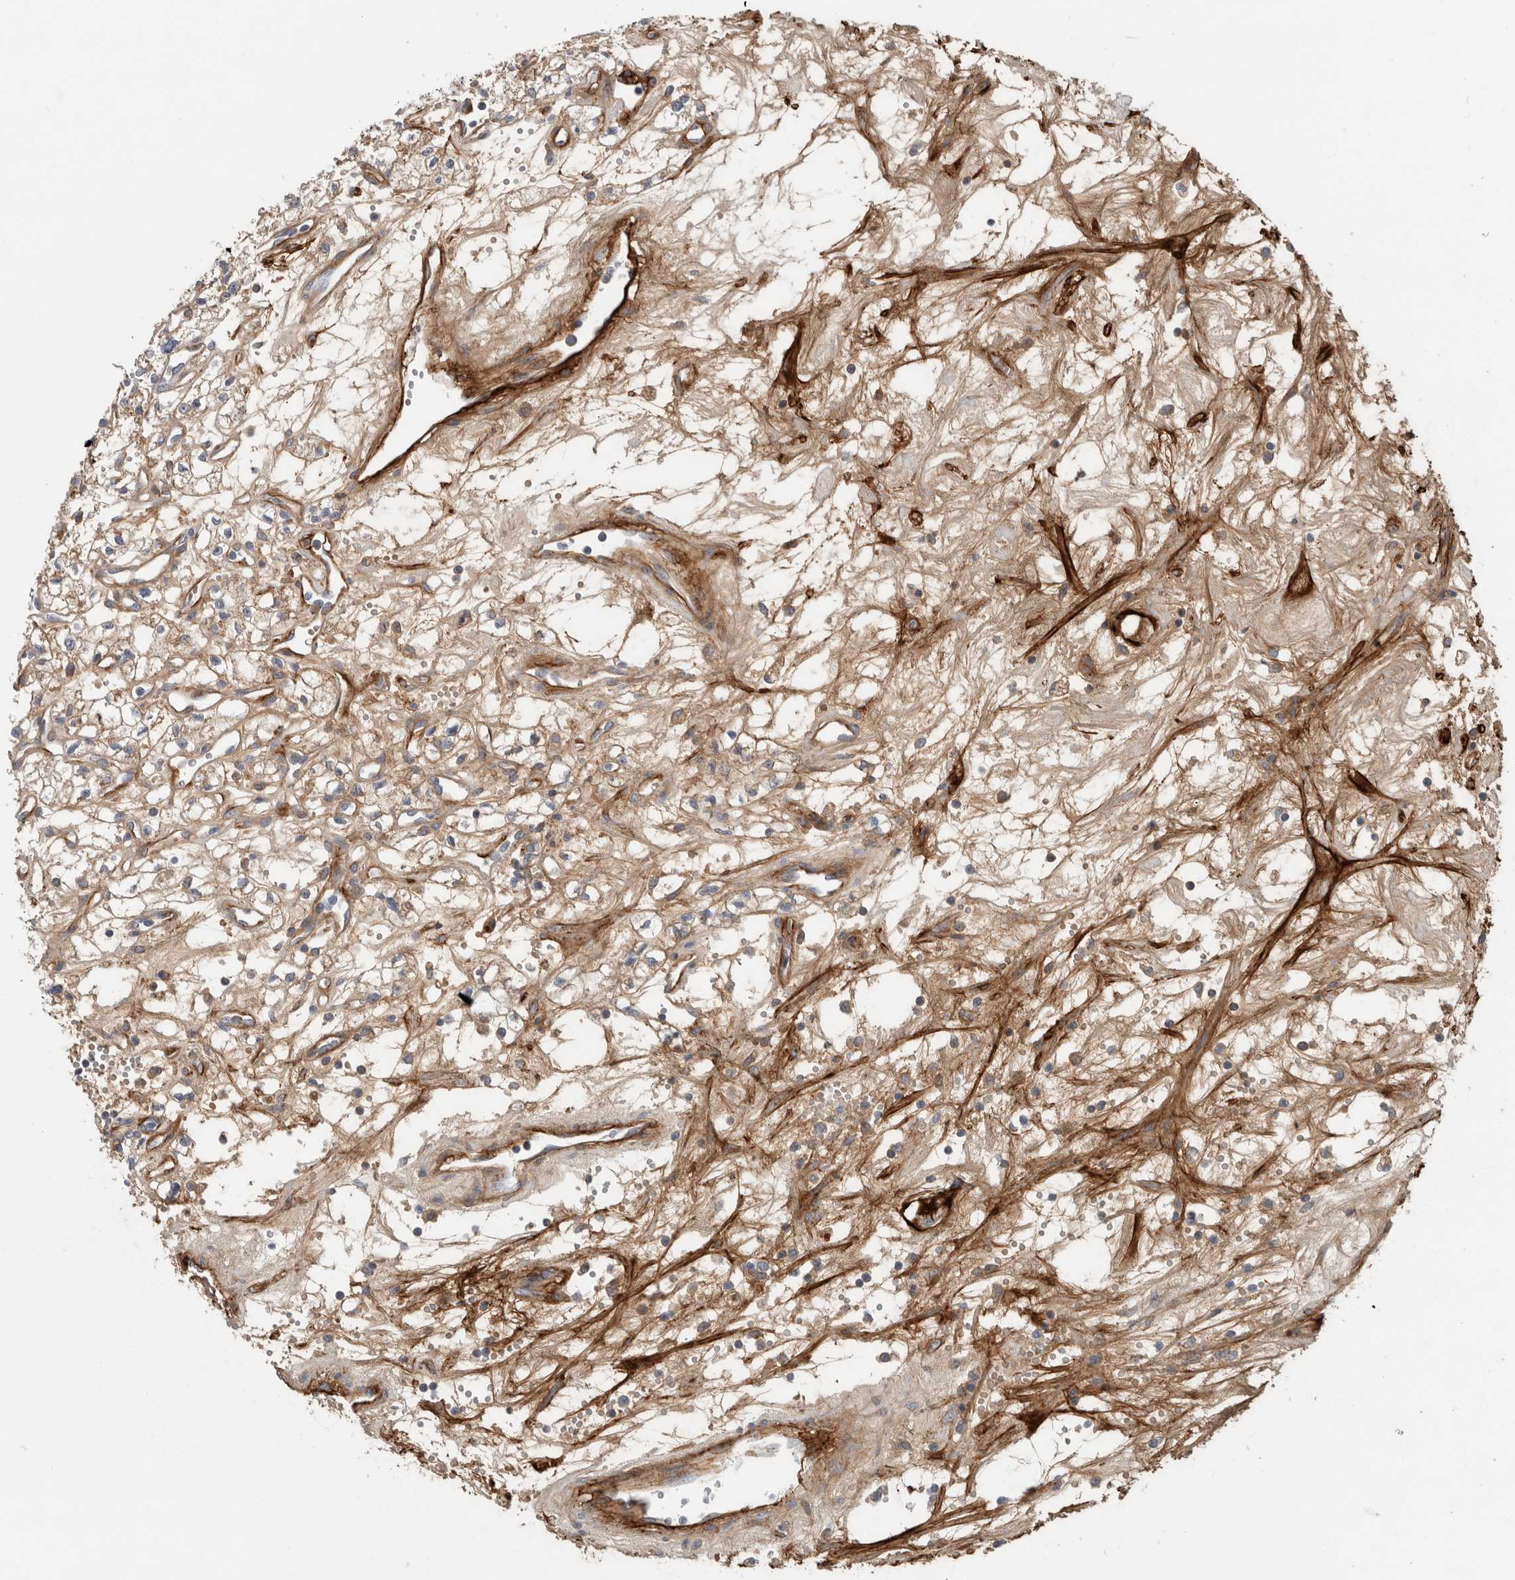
{"staining": {"intensity": "weak", "quantity": "<25%", "location": "cytoplasmic/membranous"}, "tissue": "renal cancer", "cell_type": "Tumor cells", "image_type": "cancer", "snomed": [{"axis": "morphology", "description": "Adenocarcinoma, NOS"}, {"axis": "topography", "description": "Kidney"}], "caption": "An image of renal cancer (adenocarcinoma) stained for a protein reveals no brown staining in tumor cells.", "gene": "FN1", "patient": {"sex": "male", "age": 59}}